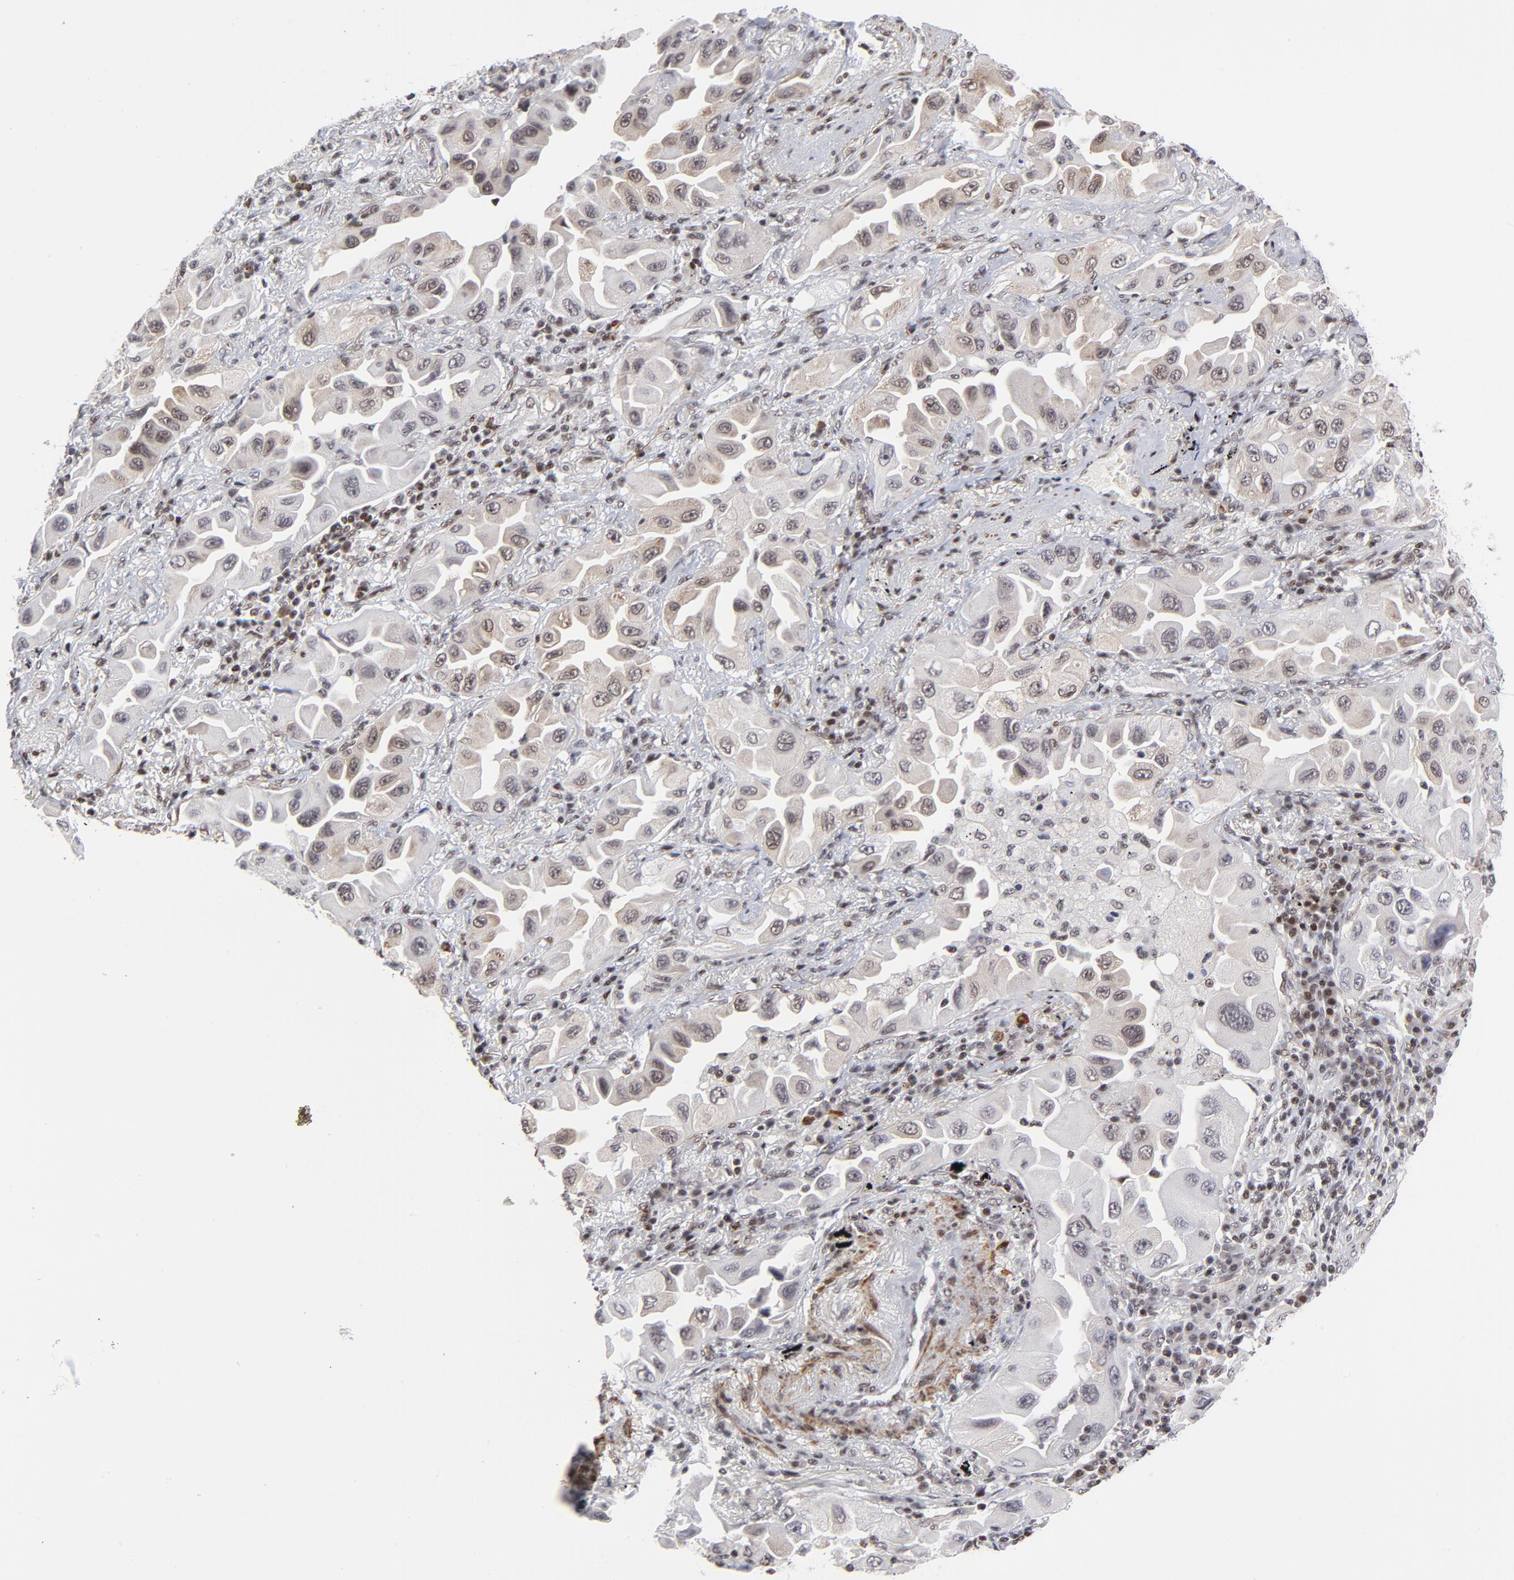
{"staining": {"intensity": "weak", "quantity": "25%-75%", "location": "nuclear"}, "tissue": "lung cancer", "cell_type": "Tumor cells", "image_type": "cancer", "snomed": [{"axis": "morphology", "description": "Adenocarcinoma, NOS"}, {"axis": "topography", "description": "Lung"}], "caption": "Lung cancer (adenocarcinoma) was stained to show a protein in brown. There is low levels of weak nuclear expression in about 25%-75% of tumor cells. Using DAB (3,3'-diaminobenzidine) (brown) and hematoxylin (blue) stains, captured at high magnification using brightfield microscopy.", "gene": "CTCF", "patient": {"sex": "female", "age": 65}}